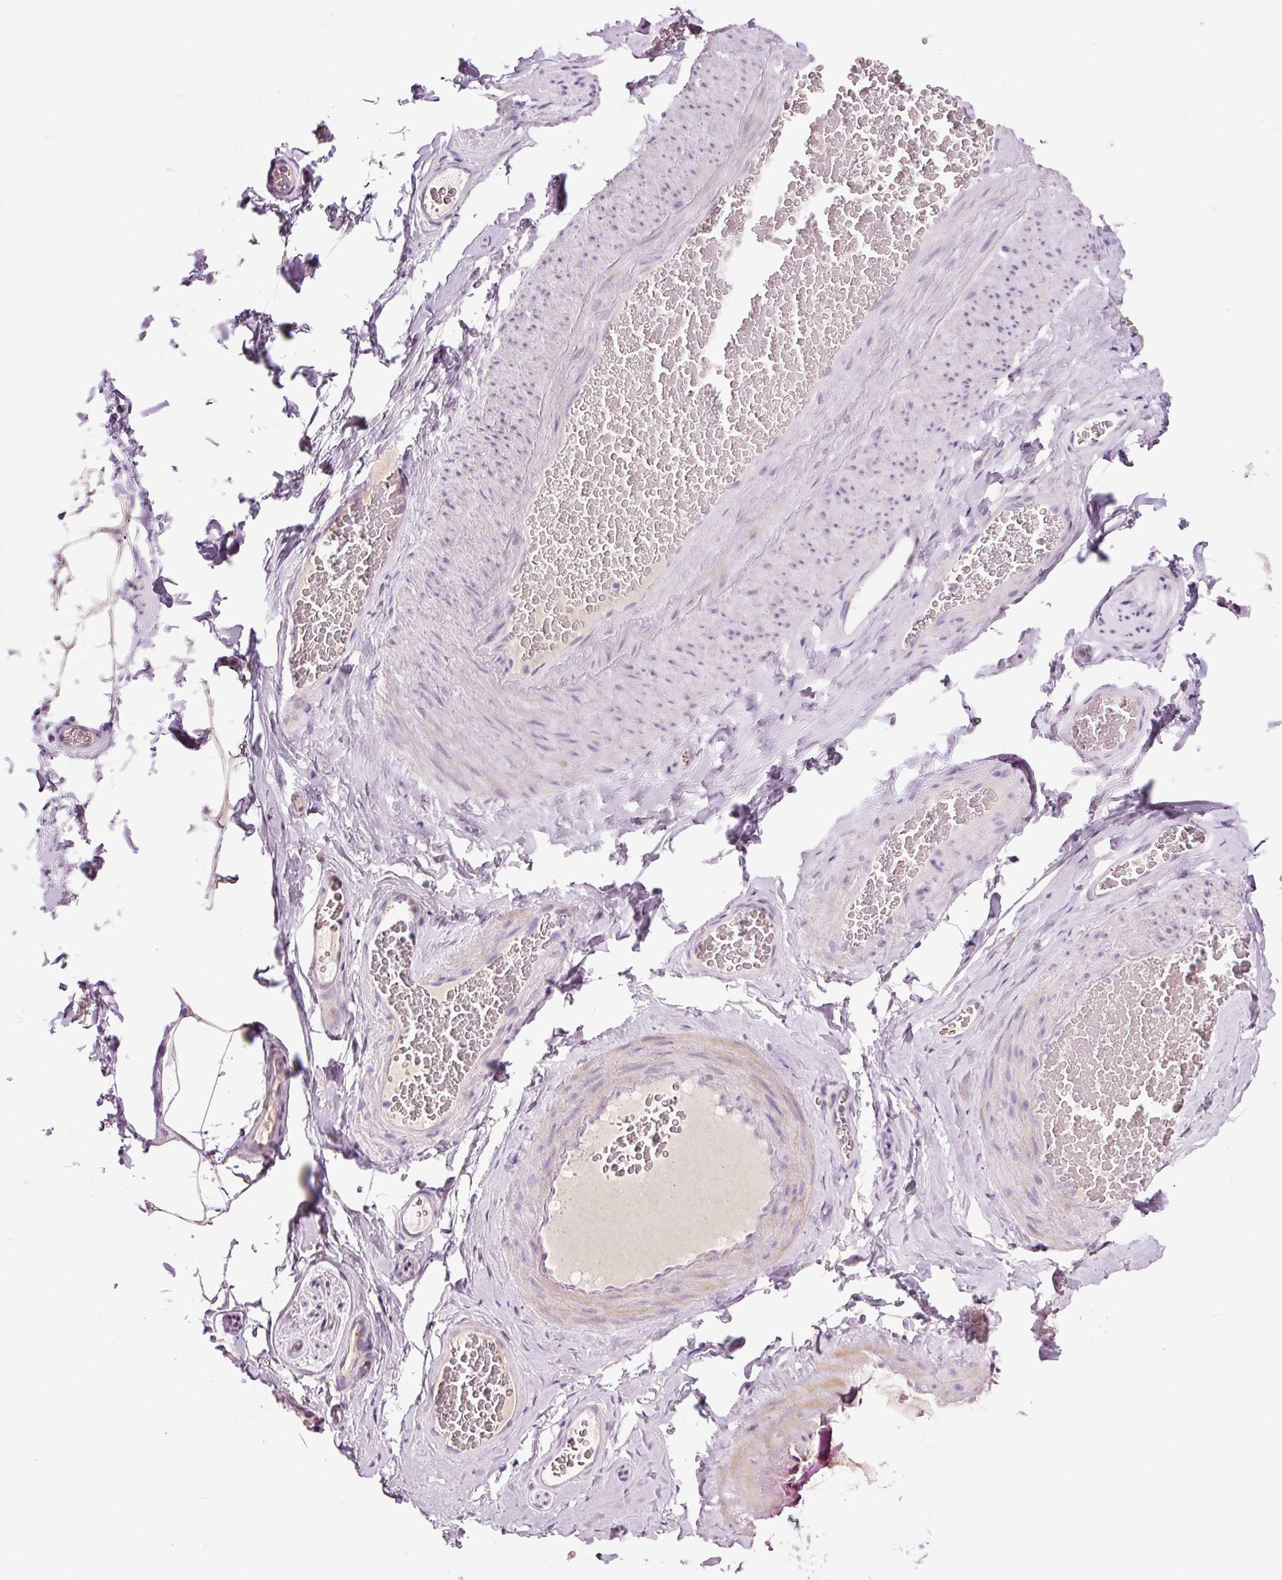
{"staining": {"intensity": "negative", "quantity": "none", "location": "none"}, "tissue": "adipose tissue", "cell_type": "Adipocytes", "image_type": "normal", "snomed": [{"axis": "morphology", "description": "Normal tissue, NOS"}, {"axis": "topography", "description": "Vascular tissue"}, {"axis": "topography", "description": "Peripheral nerve tissue"}], "caption": "Photomicrograph shows no significant protein positivity in adipocytes of unremarkable adipose tissue.", "gene": "TENT5C", "patient": {"sex": "male", "age": 41}}